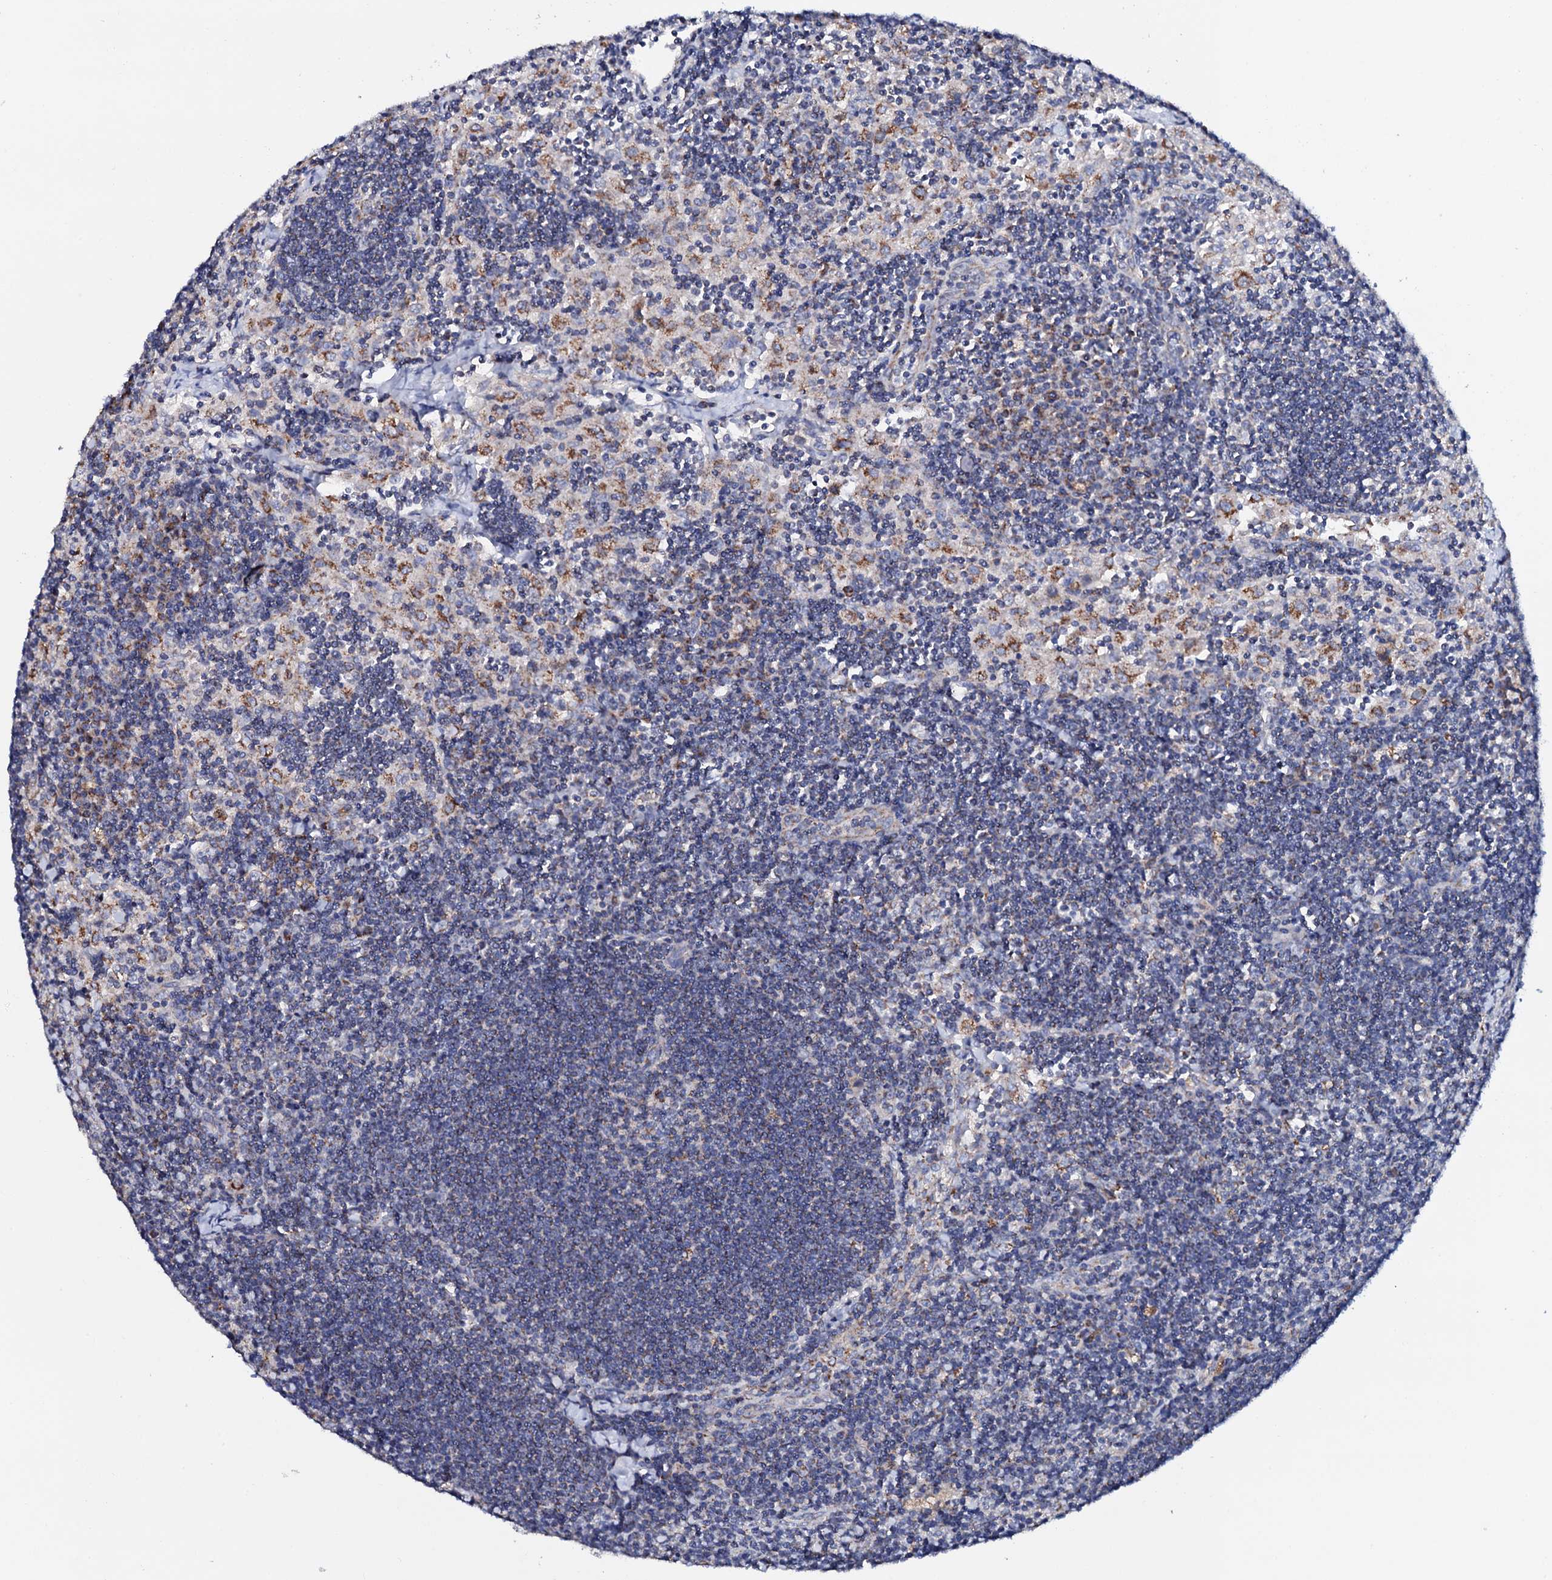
{"staining": {"intensity": "moderate", "quantity": "<25%", "location": "cytoplasmic/membranous"}, "tissue": "lymph node", "cell_type": "Germinal center cells", "image_type": "normal", "snomed": [{"axis": "morphology", "description": "Normal tissue, NOS"}, {"axis": "topography", "description": "Lymph node"}], "caption": "Immunohistochemistry image of unremarkable lymph node: human lymph node stained using immunohistochemistry (IHC) displays low levels of moderate protein expression localized specifically in the cytoplasmic/membranous of germinal center cells, appearing as a cytoplasmic/membranous brown color.", "gene": "TCAF2C", "patient": {"sex": "male", "age": 24}}